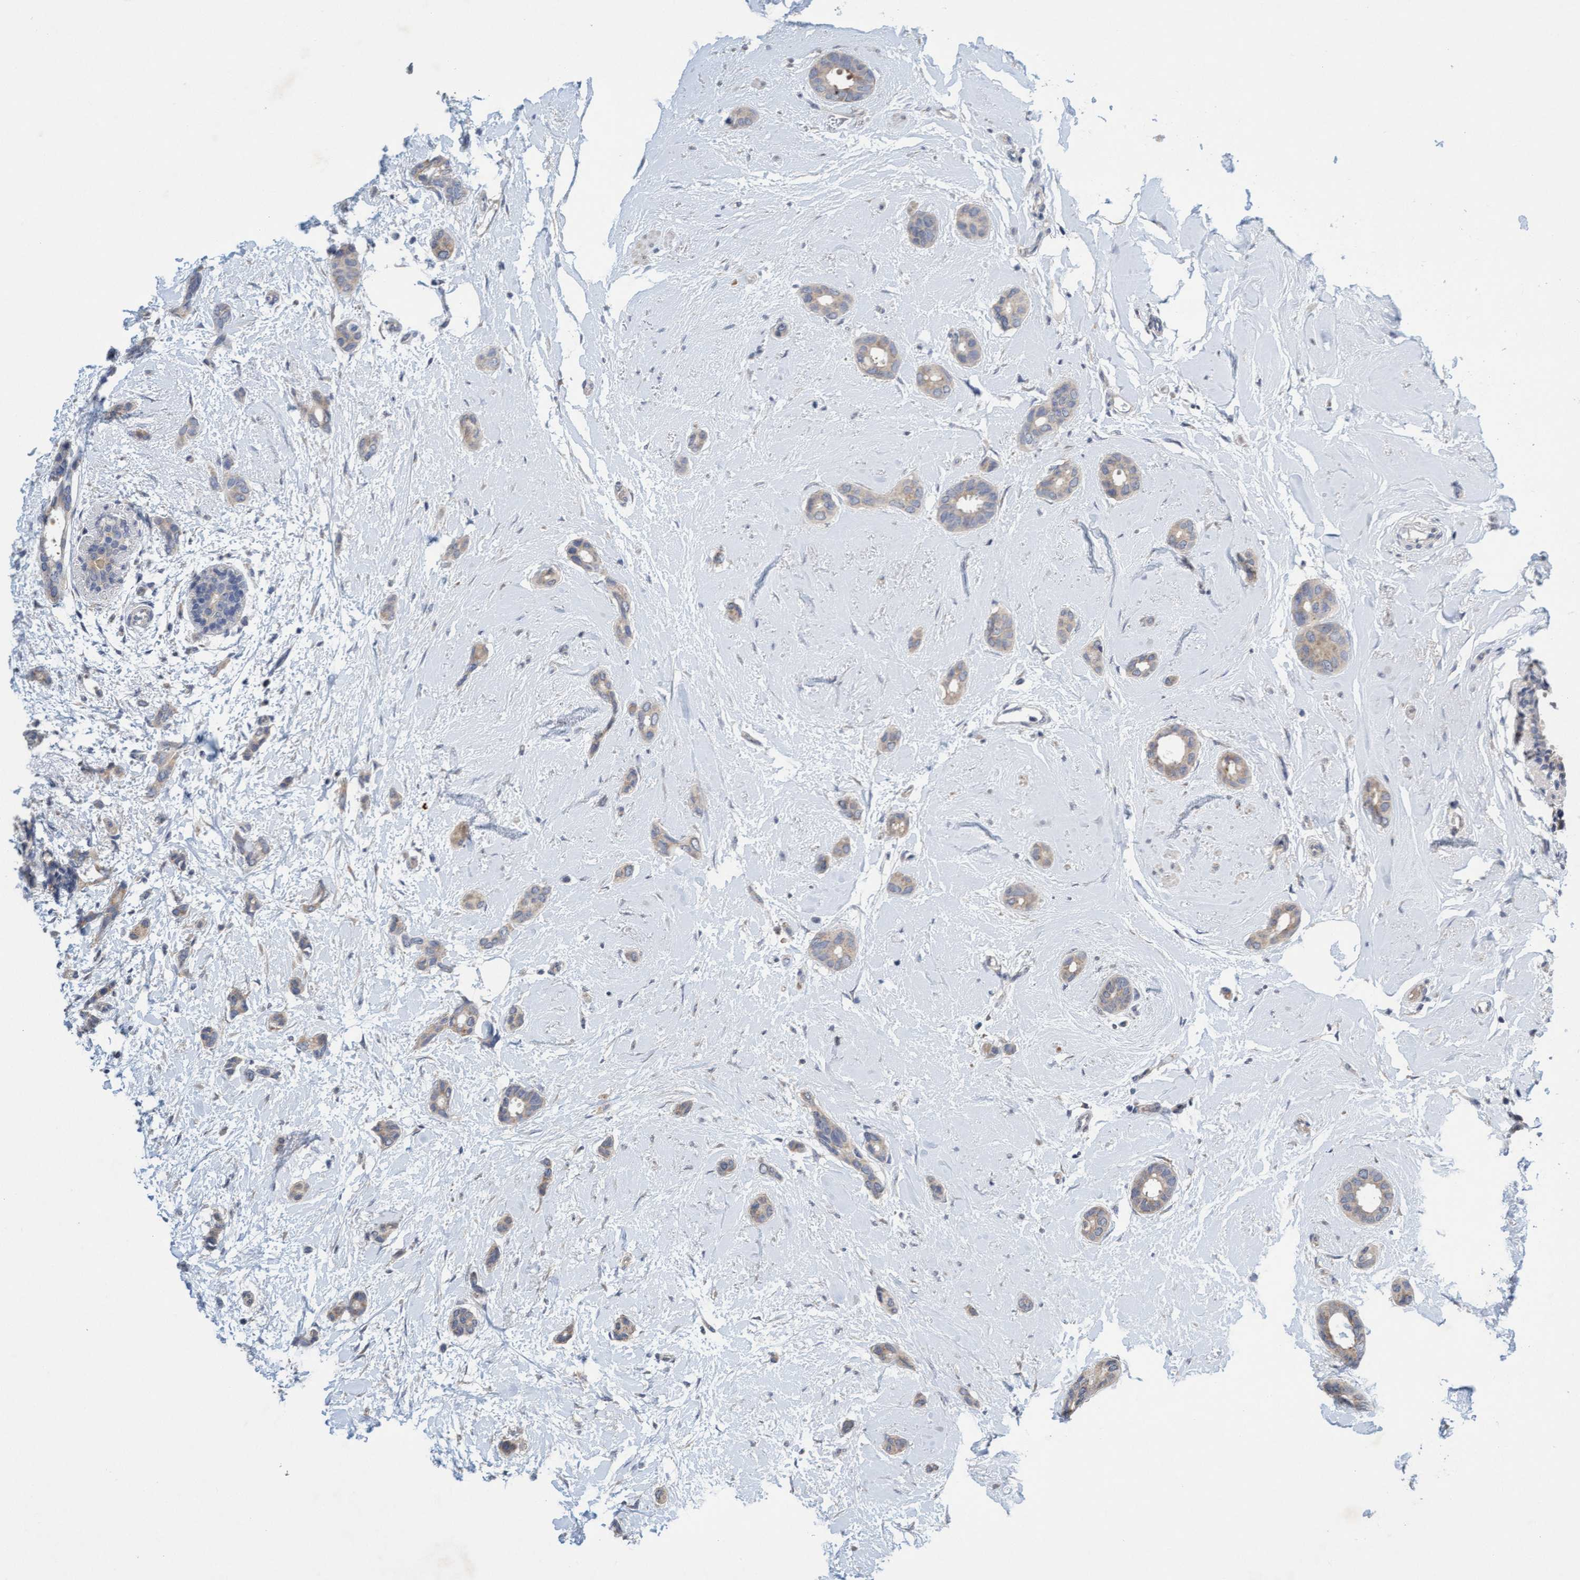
{"staining": {"intensity": "weak", "quantity": "<25%", "location": "cytoplasmic/membranous"}, "tissue": "breast cancer", "cell_type": "Tumor cells", "image_type": "cancer", "snomed": [{"axis": "morphology", "description": "Duct carcinoma"}, {"axis": "topography", "description": "Breast"}], "caption": "Photomicrograph shows no significant protein expression in tumor cells of breast invasive ductal carcinoma.", "gene": "DDHD2", "patient": {"sex": "female", "age": 55}}